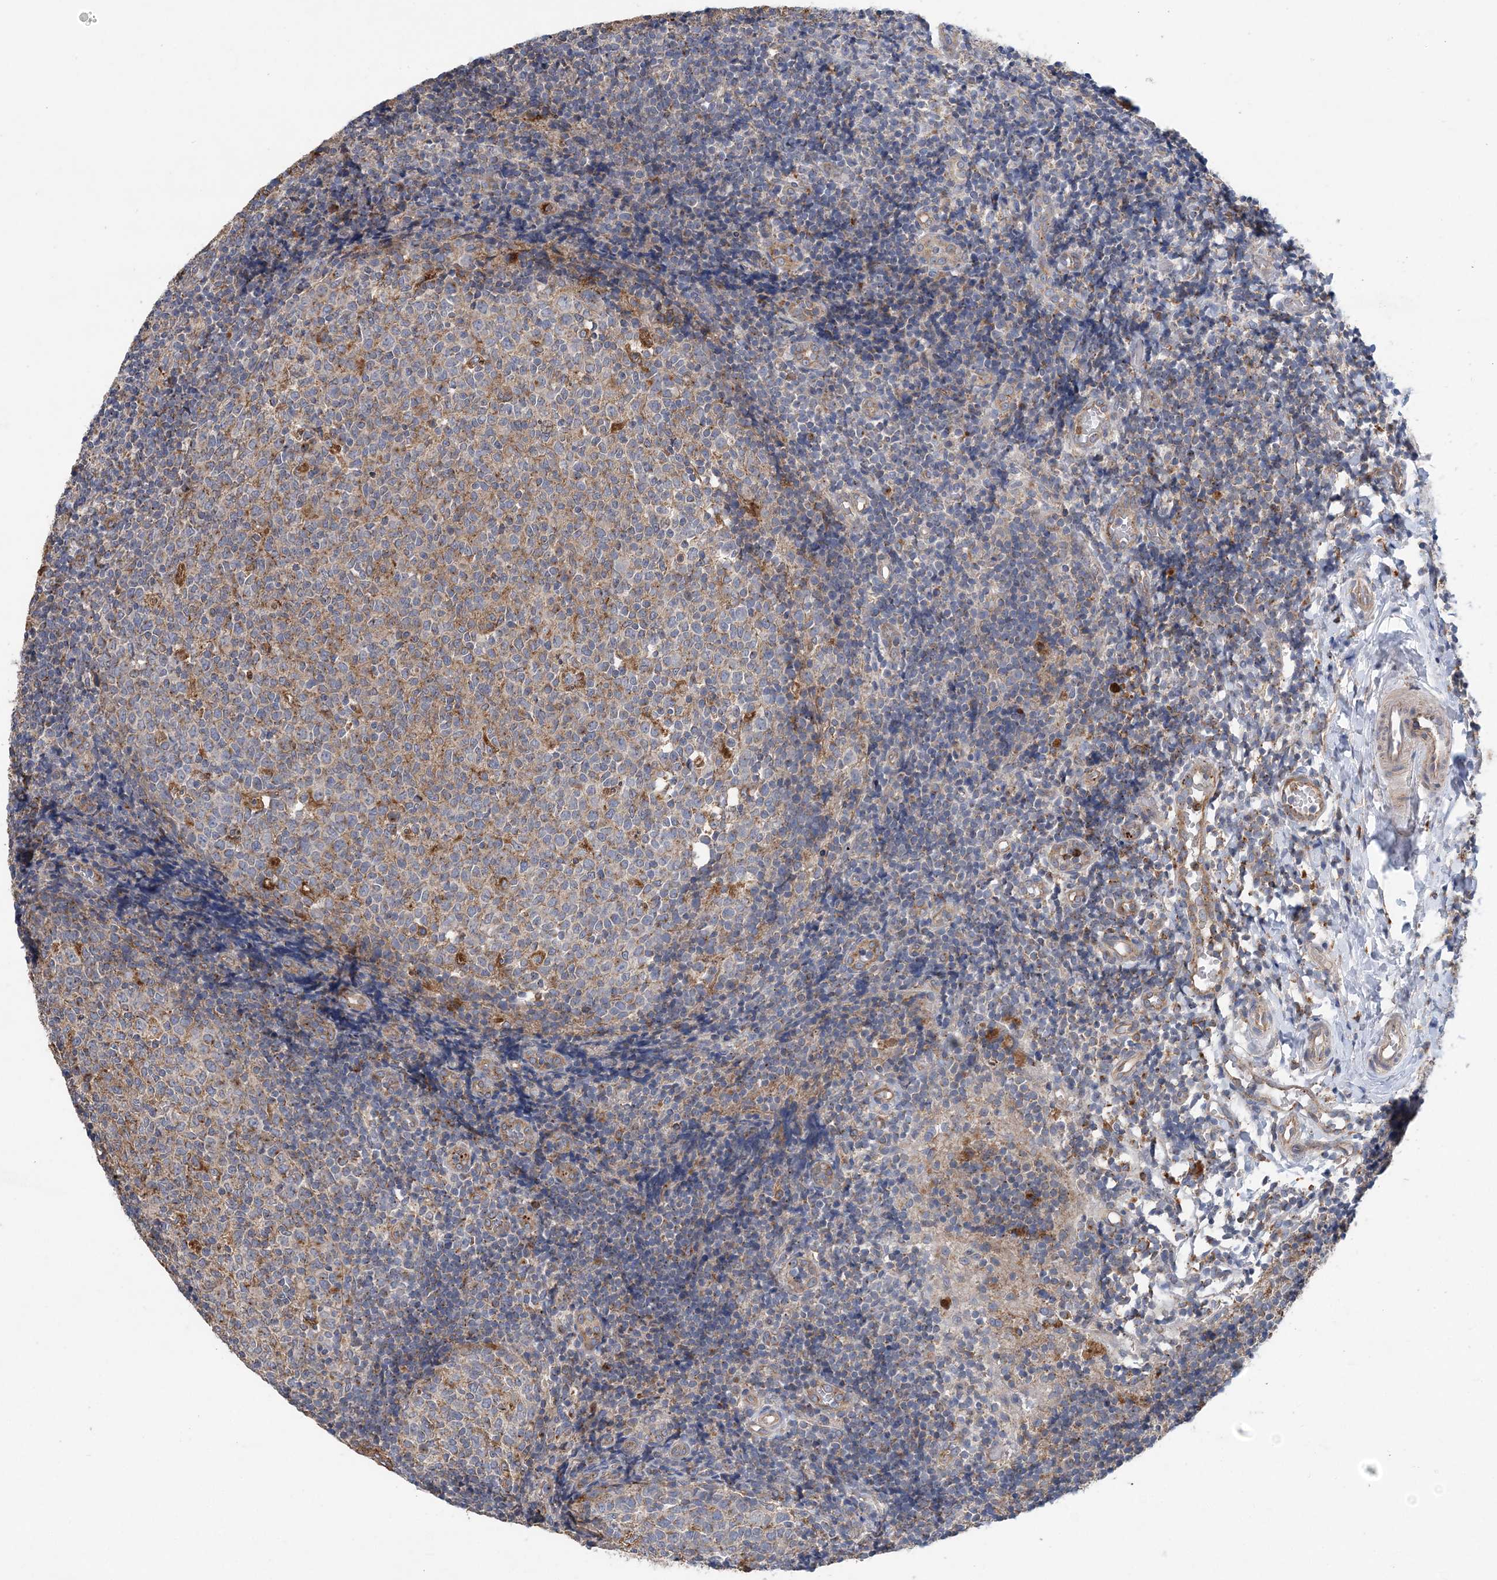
{"staining": {"intensity": "moderate", "quantity": "<25%", "location": "cytoplasmic/membranous"}, "tissue": "tonsil", "cell_type": "Germinal center cells", "image_type": "normal", "snomed": [{"axis": "morphology", "description": "Normal tissue, NOS"}, {"axis": "topography", "description": "Tonsil"}], "caption": "Brown immunohistochemical staining in normal tonsil reveals moderate cytoplasmic/membranous staining in about <25% of germinal center cells.", "gene": "PTTG1IP", "patient": {"sex": "female", "age": 19}}